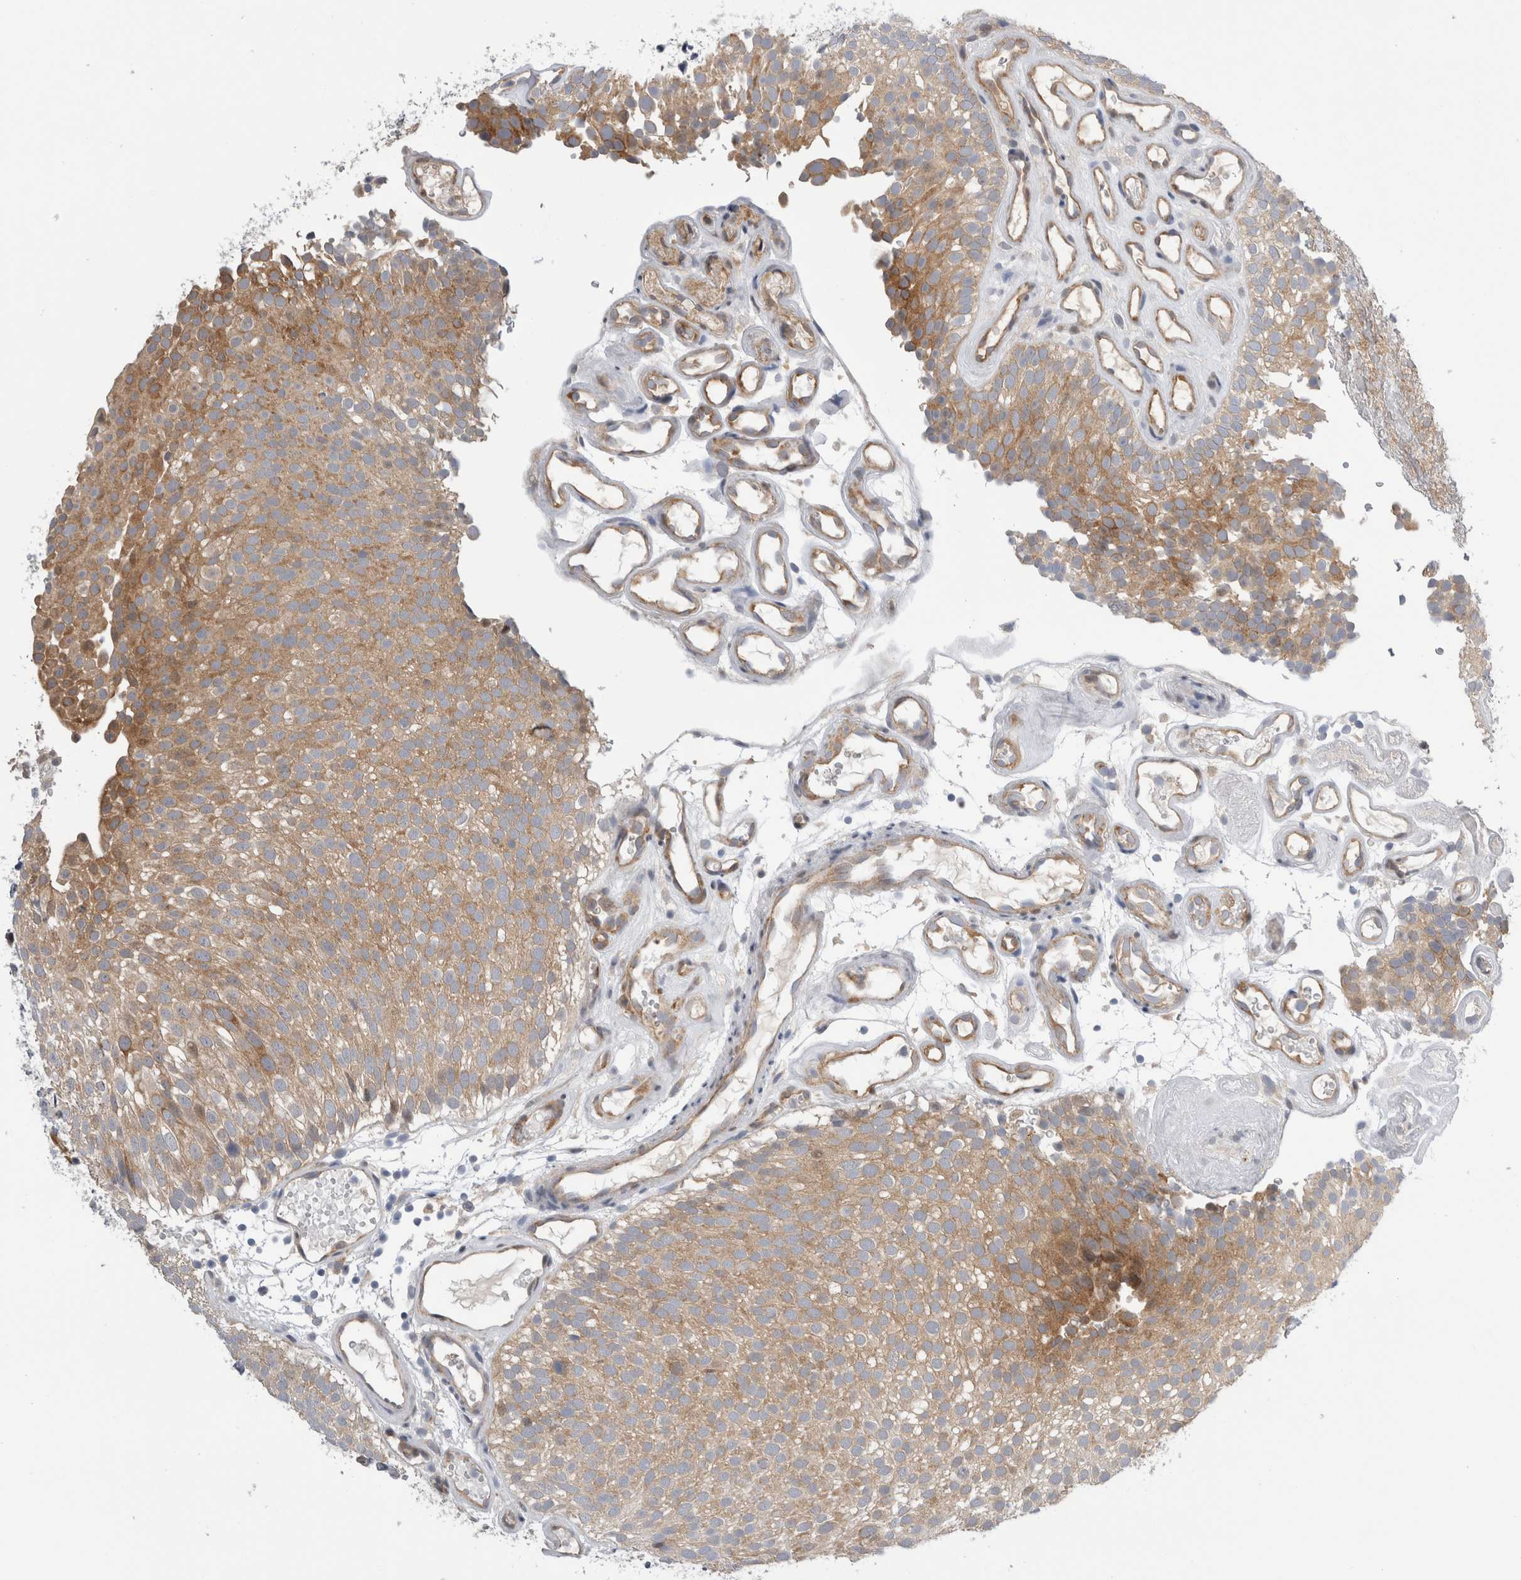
{"staining": {"intensity": "moderate", "quantity": ">75%", "location": "cytoplasmic/membranous"}, "tissue": "urothelial cancer", "cell_type": "Tumor cells", "image_type": "cancer", "snomed": [{"axis": "morphology", "description": "Urothelial carcinoma, Low grade"}, {"axis": "topography", "description": "Urinary bladder"}], "caption": "Human urothelial cancer stained with a protein marker exhibits moderate staining in tumor cells.", "gene": "TAFA5", "patient": {"sex": "male", "age": 78}}